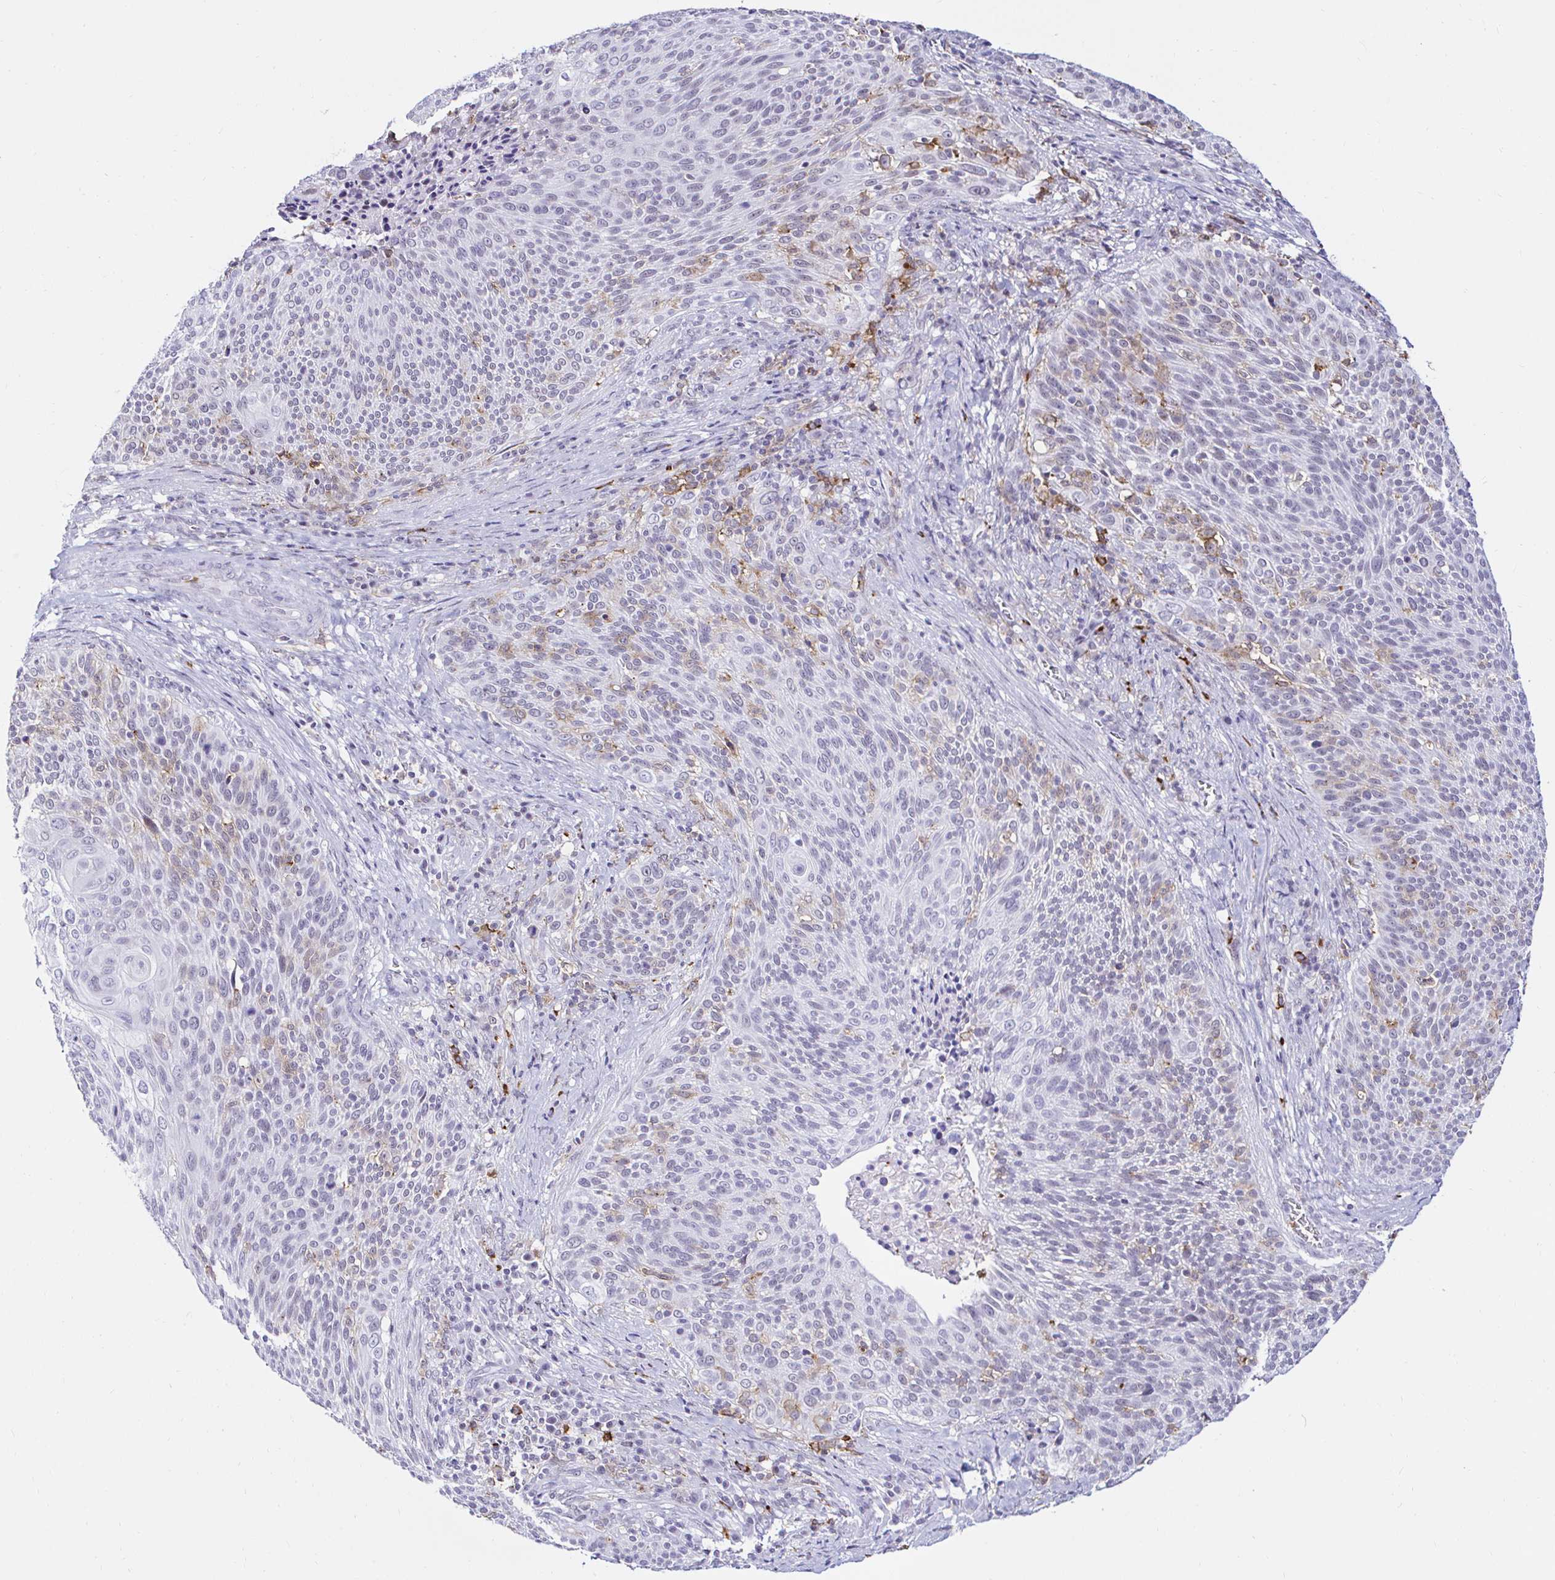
{"staining": {"intensity": "negative", "quantity": "none", "location": "none"}, "tissue": "cervical cancer", "cell_type": "Tumor cells", "image_type": "cancer", "snomed": [{"axis": "morphology", "description": "Squamous cell carcinoma, NOS"}, {"axis": "topography", "description": "Cervix"}], "caption": "Tumor cells show no significant positivity in cervical cancer.", "gene": "CYBB", "patient": {"sex": "female", "age": 31}}